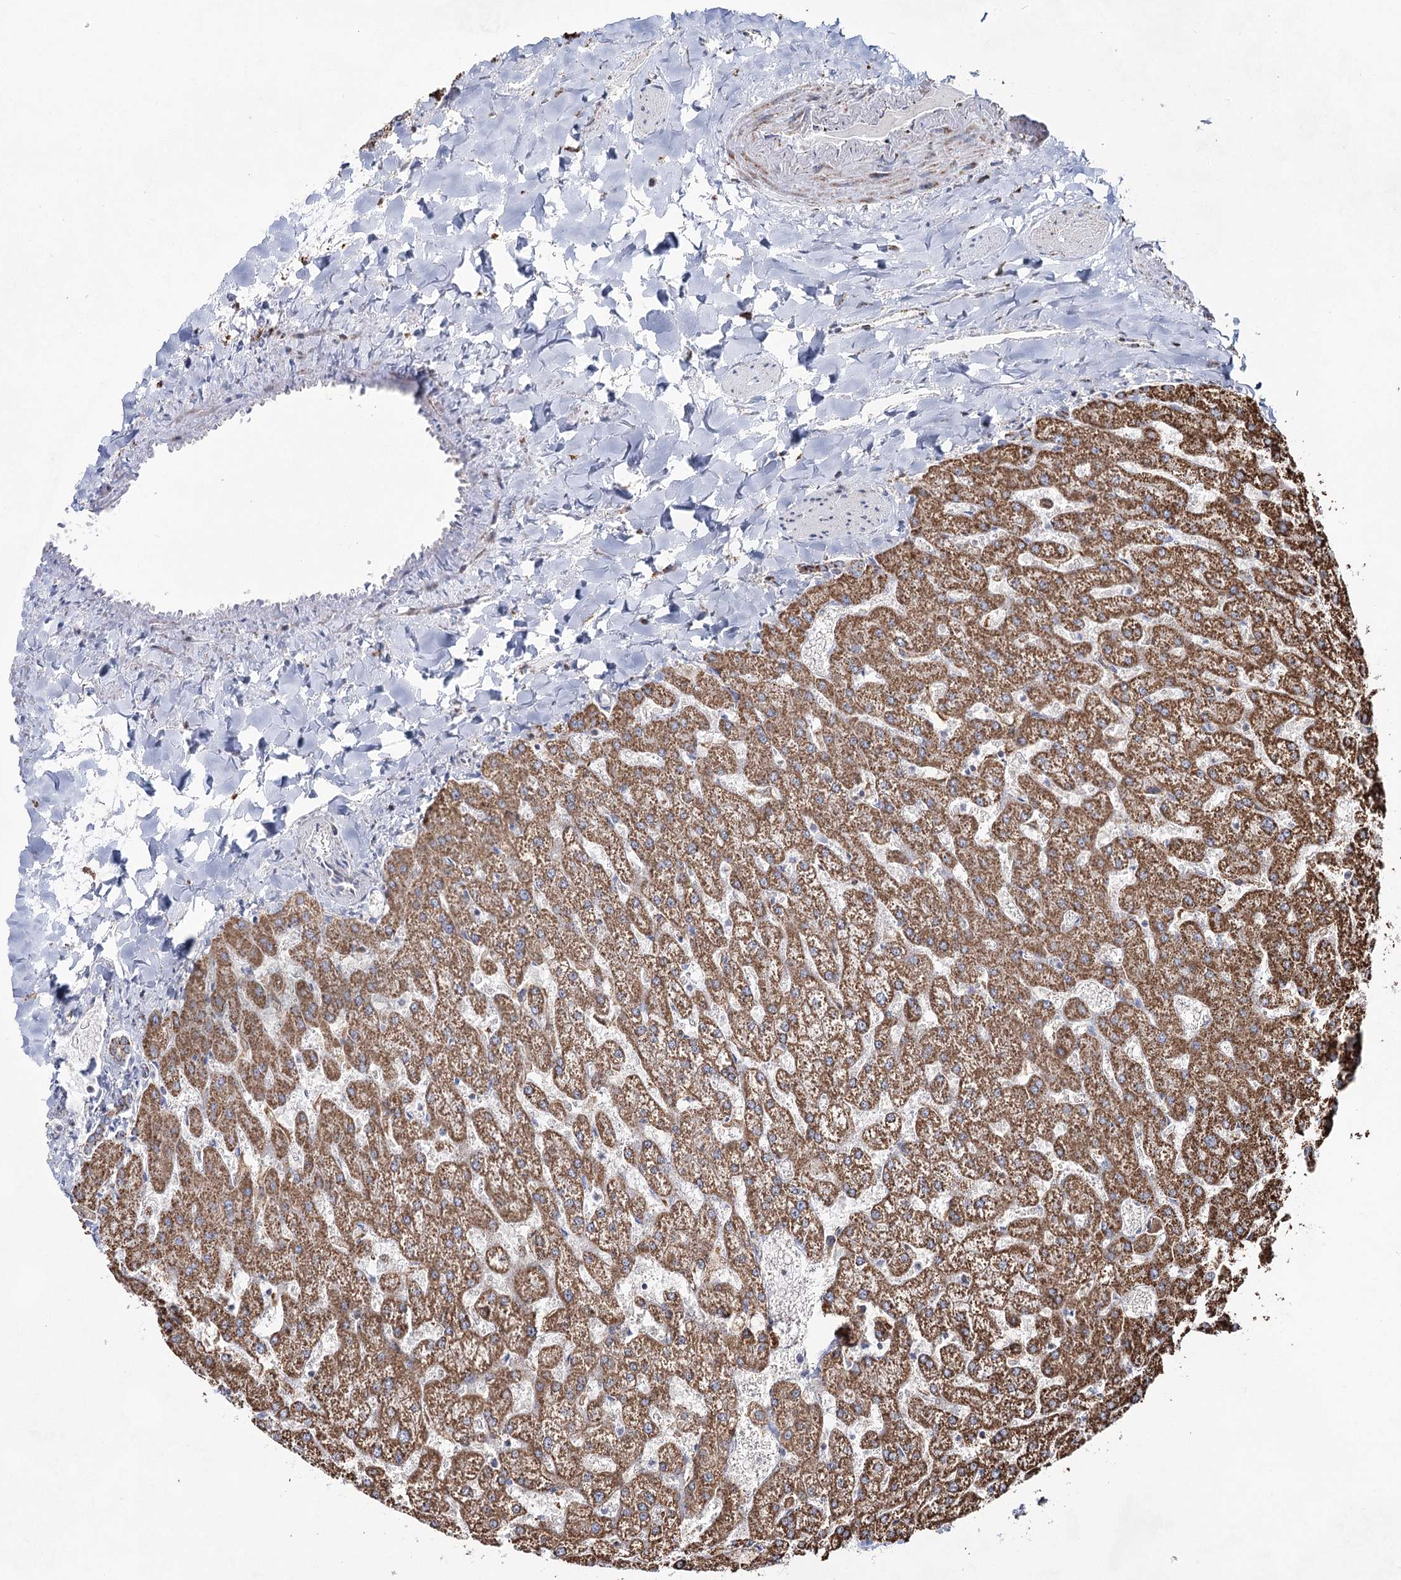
{"staining": {"intensity": "moderate", "quantity": ">75%", "location": "cytoplasmic/membranous"}, "tissue": "liver", "cell_type": "Cholangiocytes", "image_type": "normal", "snomed": [{"axis": "morphology", "description": "Normal tissue, NOS"}, {"axis": "topography", "description": "Liver"}], "caption": "This histopathology image displays IHC staining of normal human liver, with medium moderate cytoplasmic/membranous positivity in about >75% of cholangiocytes.", "gene": "CWF19L1", "patient": {"sex": "female", "age": 32}}